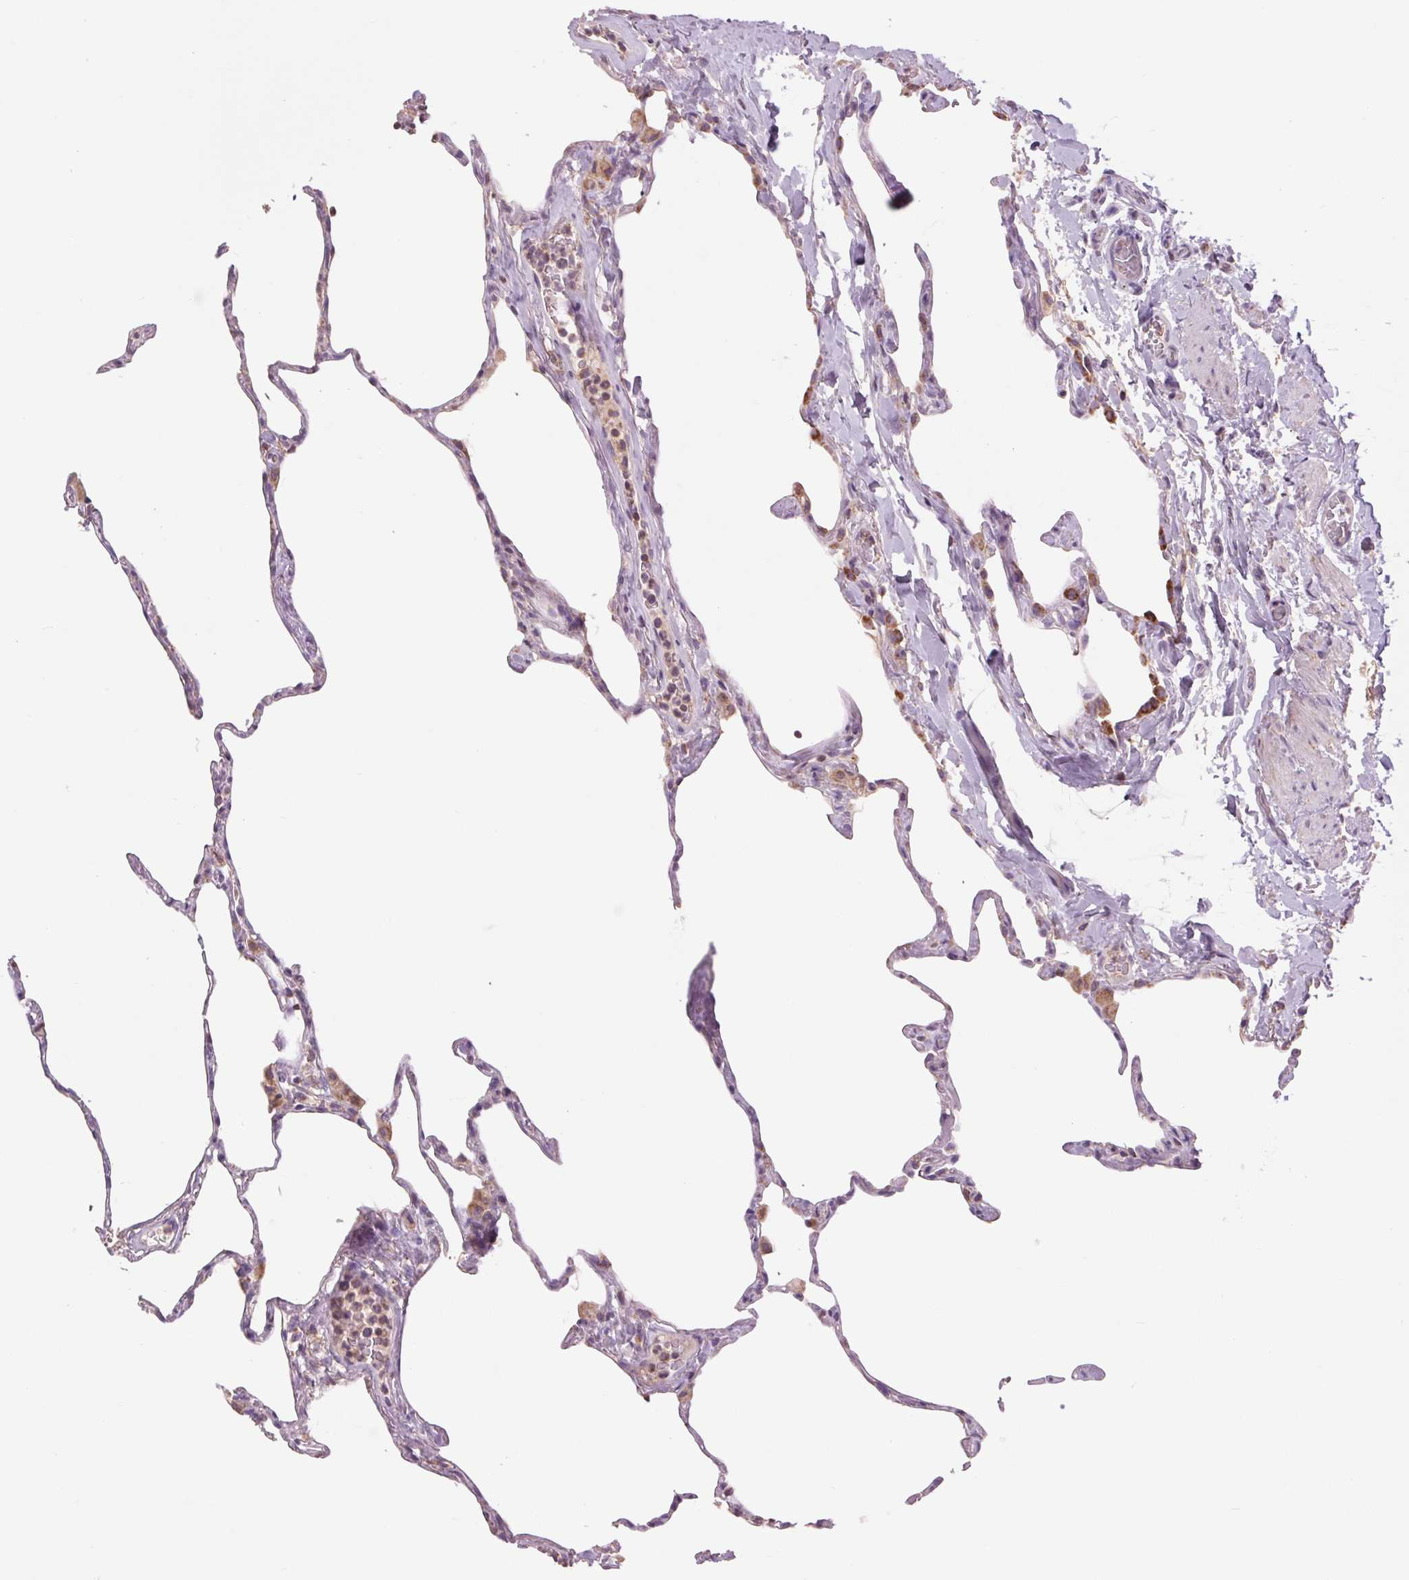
{"staining": {"intensity": "weak", "quantity": "<25%", "location": "cytoplasmic/membranous"}, "tissue": "lung", "cell_type": "Alveolar cells", "image_type": "normal", "snomed": [{"axis": "morphology", "description": "Normal tissue, NOS"}, {"axis": "topography", "description": "Lung"}], "caption": "Immunohistochemistry (IHC) photomicrograph of normal lung: human lung stained with DAB demonstrates no significant protein positivity in alveolar cells.", "gene": "COX6A1", "patient": {"sex": "male", "age": 65}}